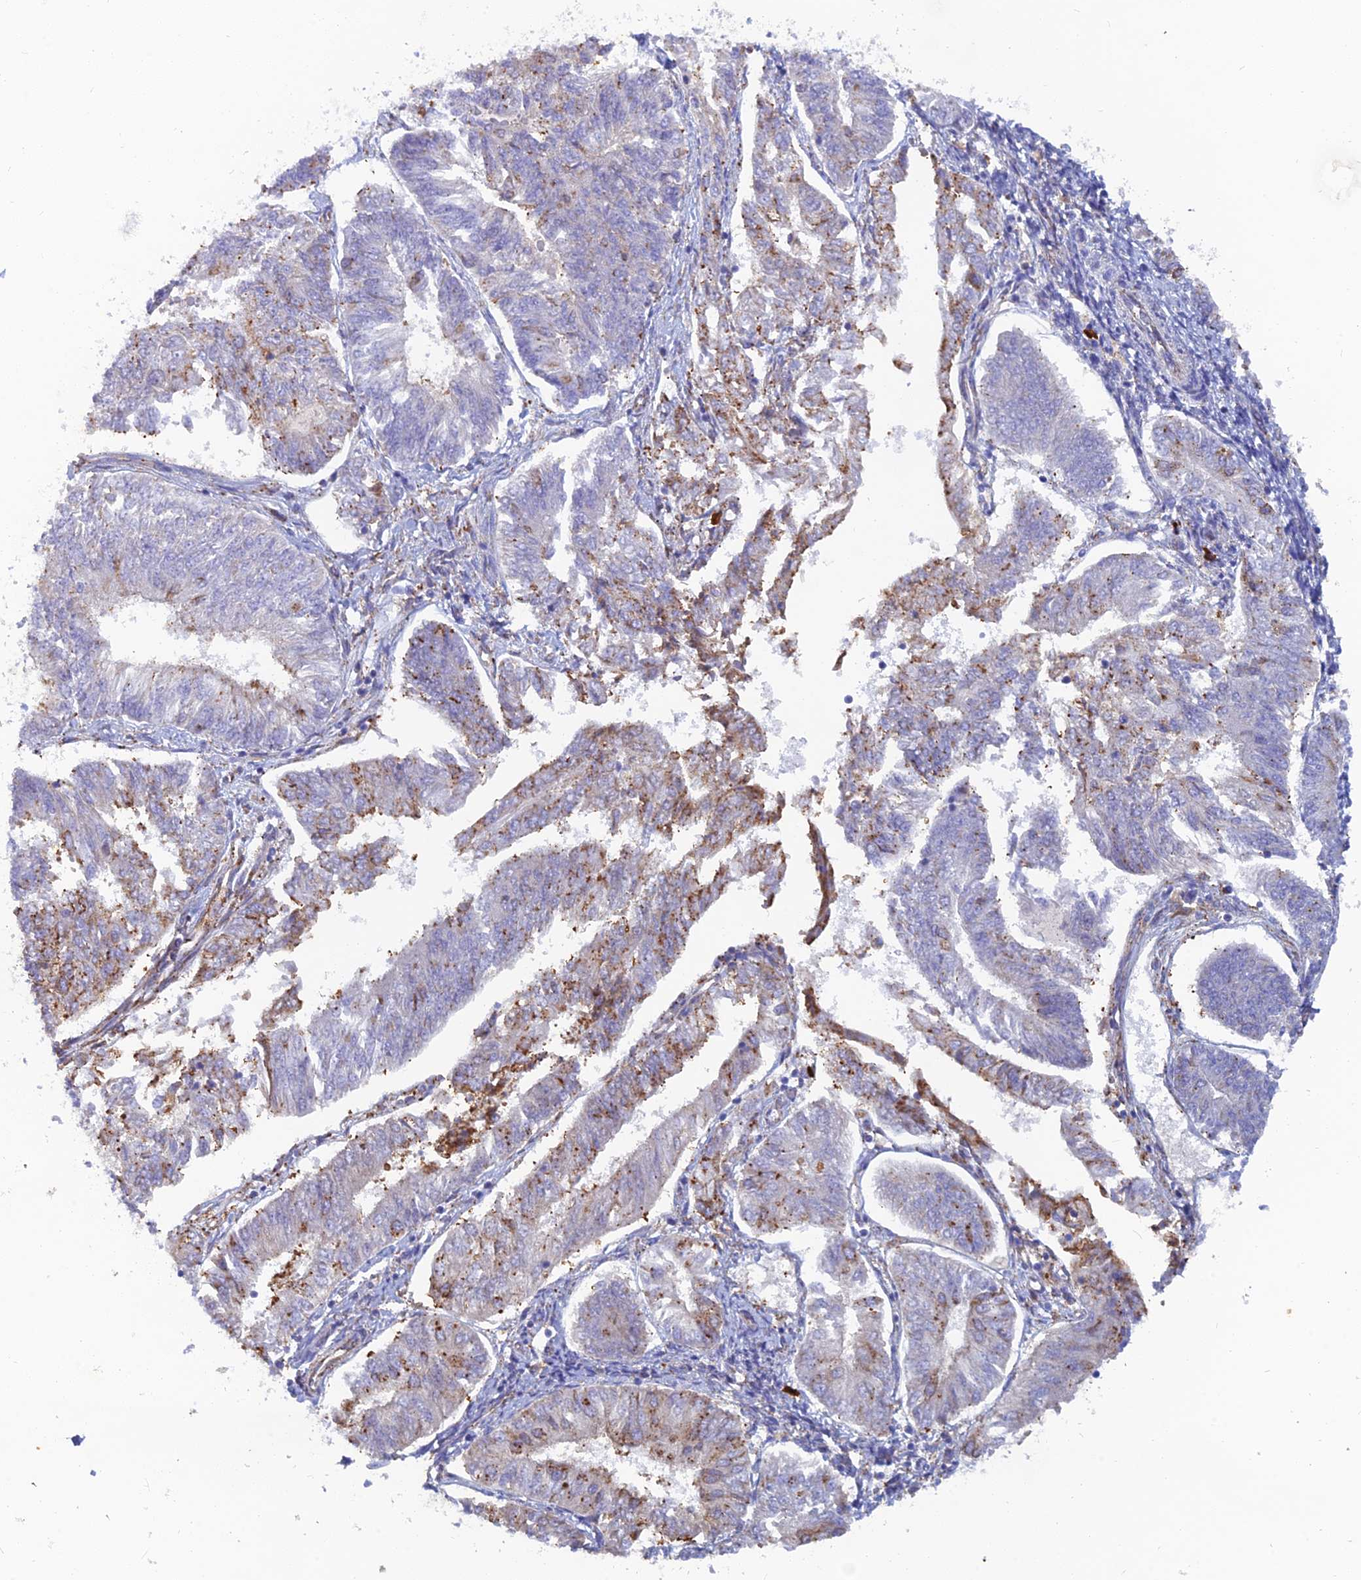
{"staining": {"intensity": "moderate", "quantity": "<25%", "location": "cytoplasmic/membranous"}, "tissue": "endometrial cancer", "cell_type": "Tumor cells", "image_type": "cancer", "snomed": [{"axis": "morphology", "description": "Adenocarcinoma, NOS"}, {"axis": "topography", "description": "Endometrium"}], "caption": "Immunohistochemical staining of human endometrial cancer exhibits low levels of moderate cytoplasmic/membranous protein staining in approximately <25% of tumor cells. (Brightfield microscopy of DAB IHC at high magnification).", "gene": "WDR35", "patient": {"sex": "female", "age": 58}}